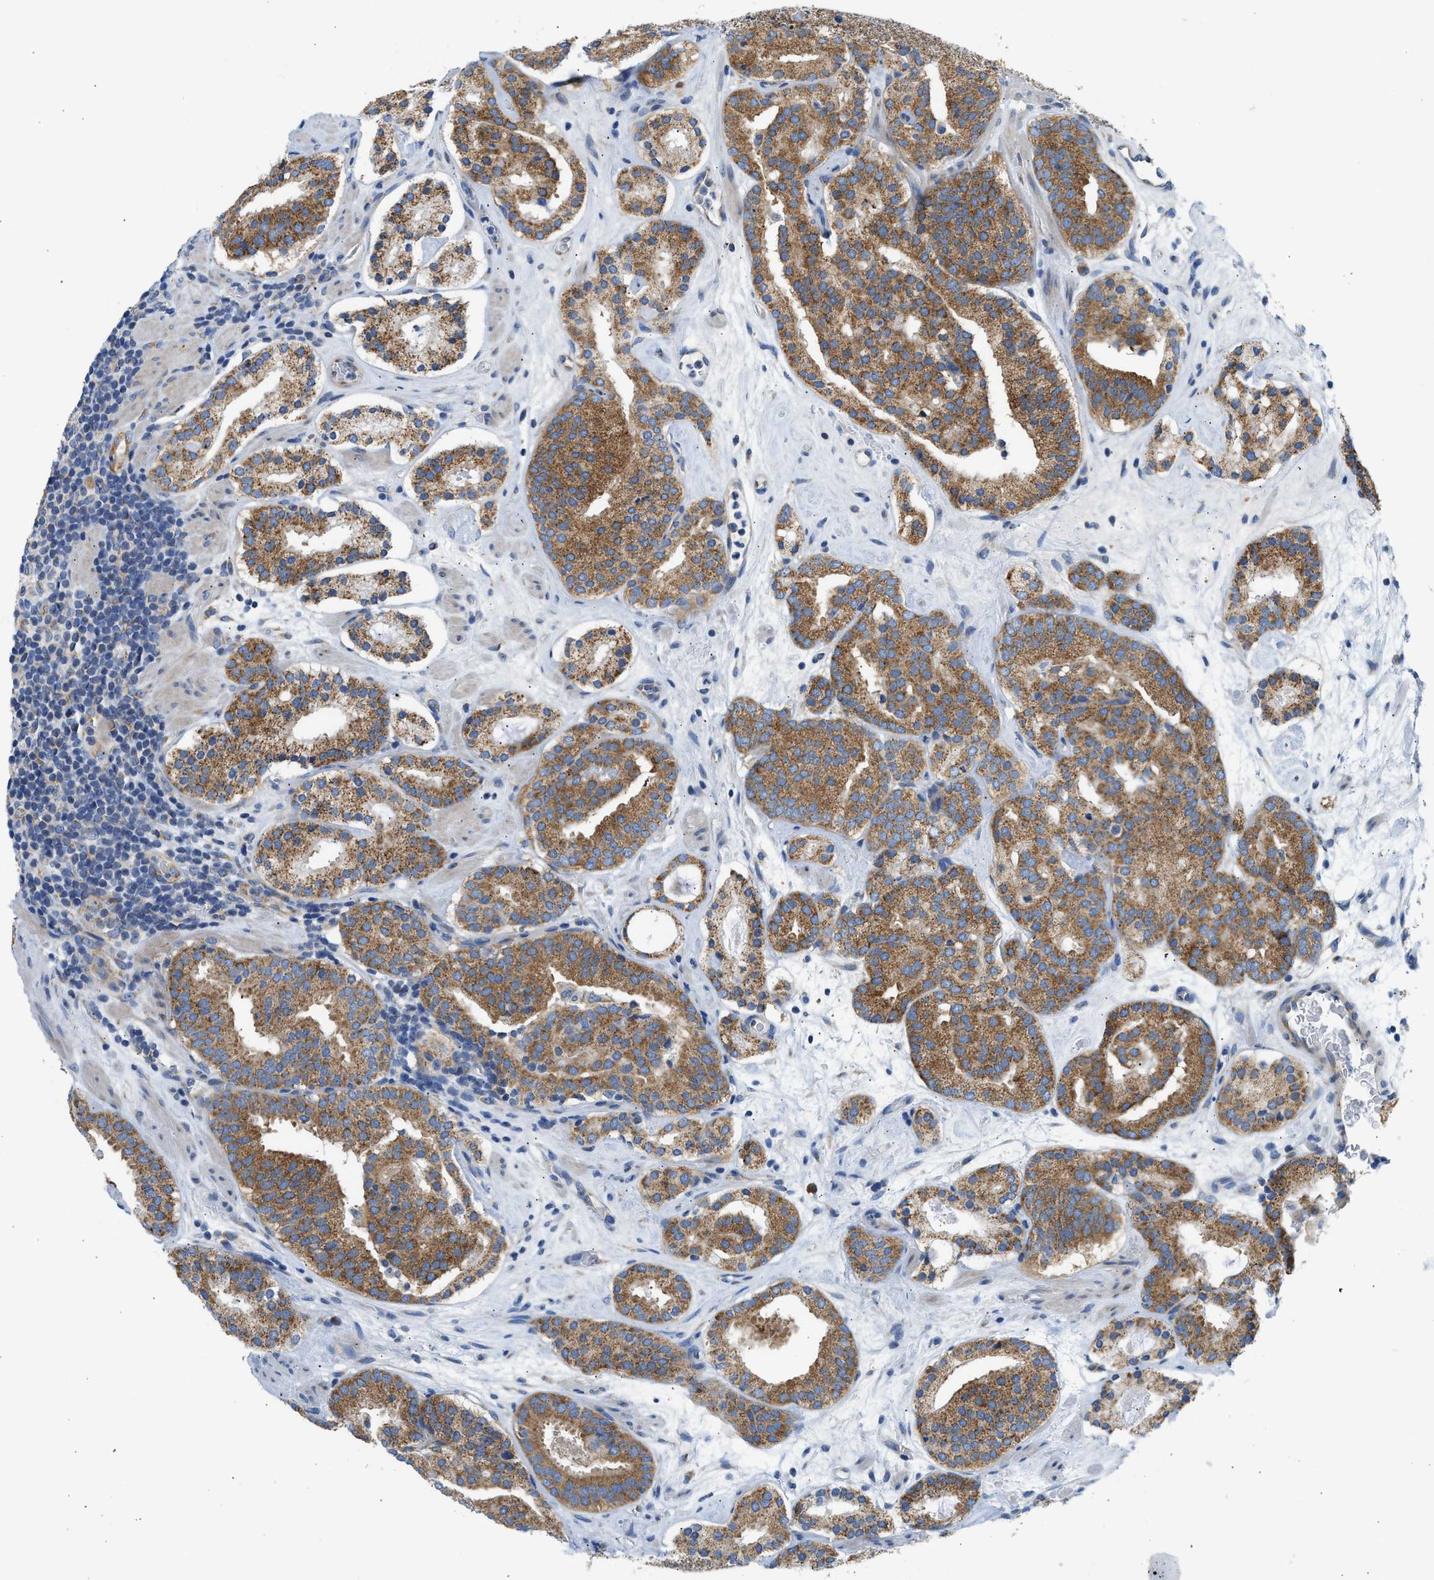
{"staining": {"intensity": "moderate", "quantity": ">75%", "location": "cytoplasmic/membranous"}, "tissue": "prostate cancer", "cell_type": "Tumor cells", "image_type": "cancer", "snomed": [{"axis": "morphology", "description": "Adenocarcinoma, Low grade"}, {"axis": "topography", "description": "Prostate"}], "caption": "This histopathology image displays IHC staining of prostate low-grade adenocarcinoma, with medium moderate cytoplasmic/membranous staining in approximately >75% of tumor cells.", "gene": "CAMKK2", "patient": {"sex": "male", "age": 69}}